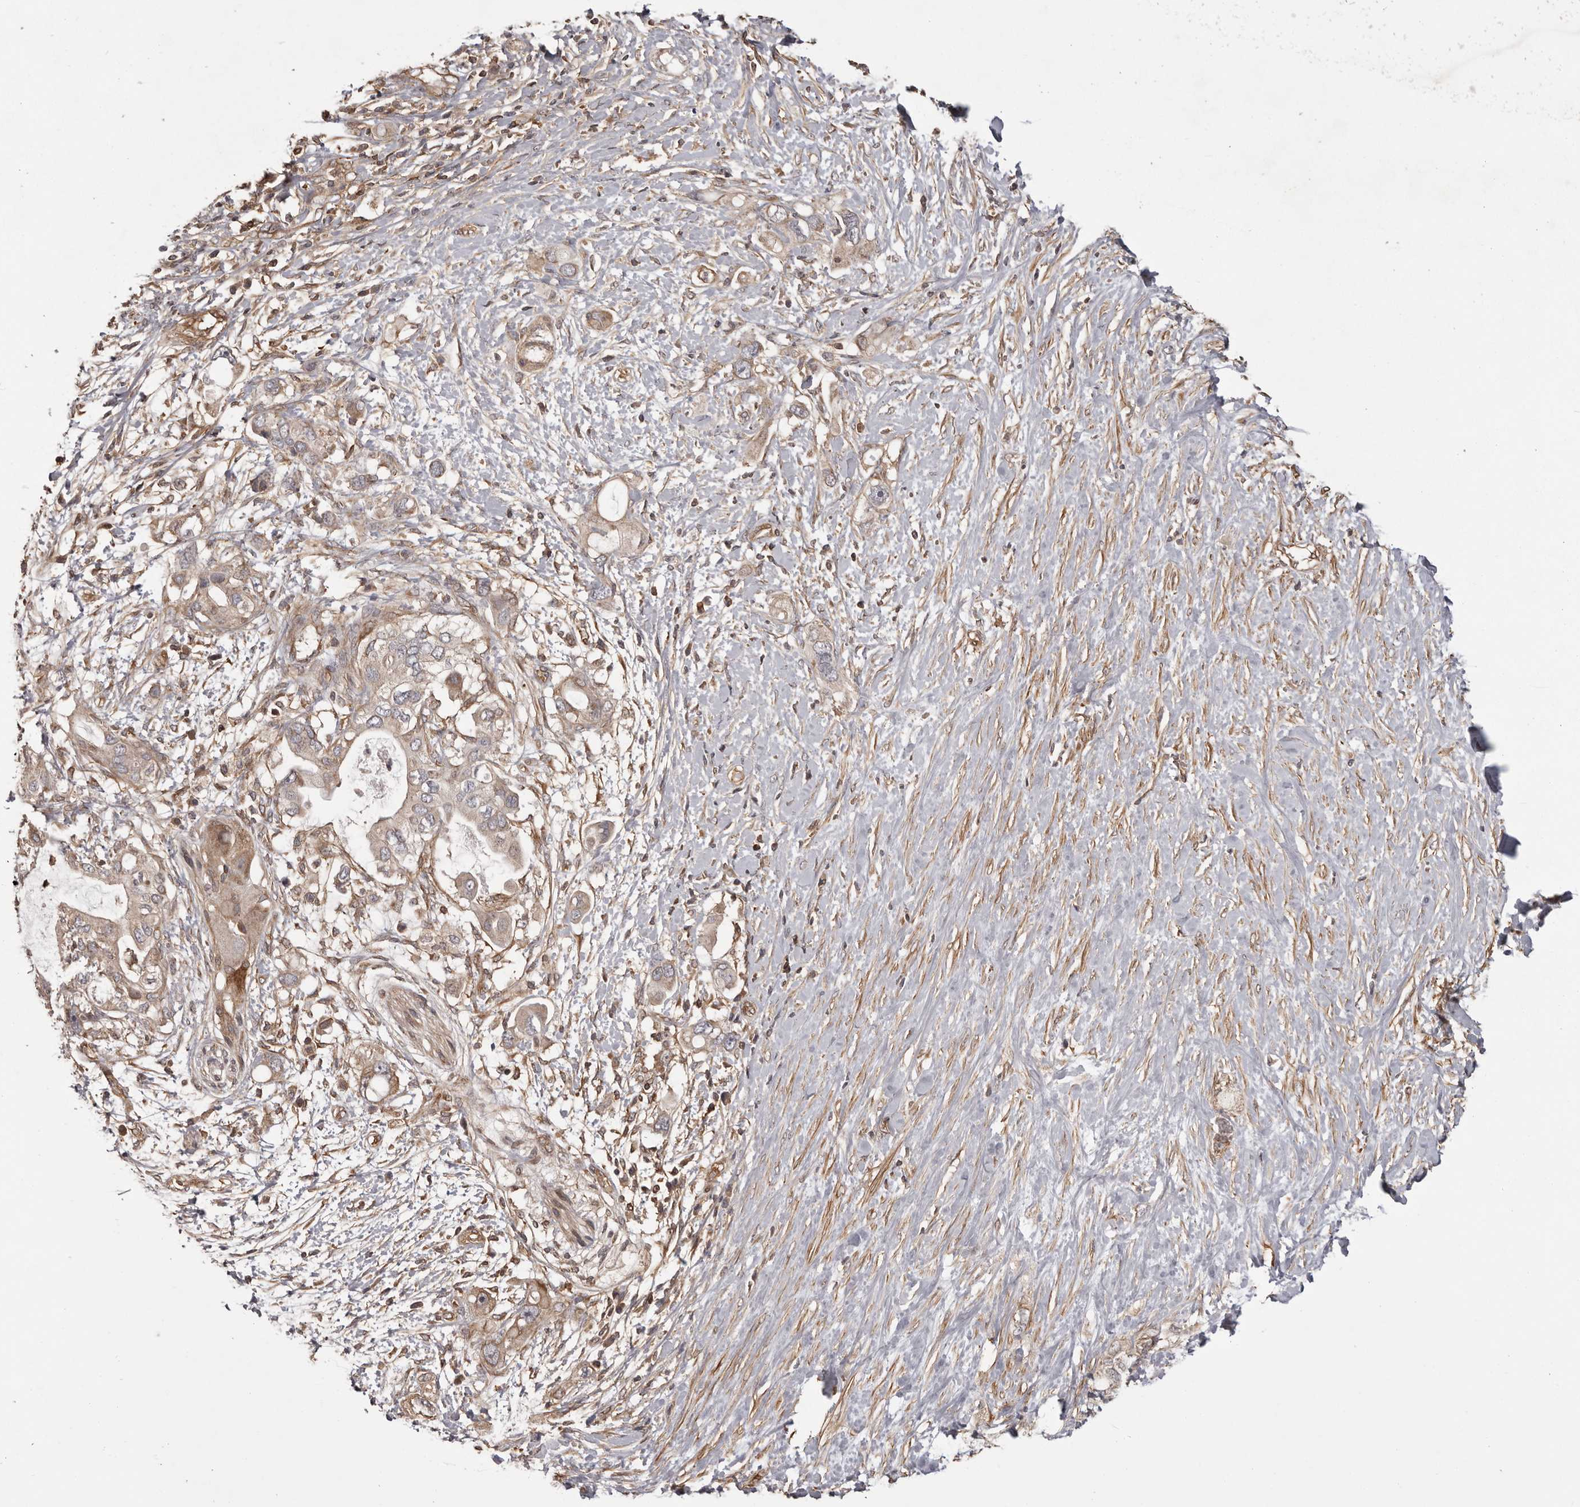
{"staining": {"intensity": "weak", "quantity": ">75%", "location": "cytoplasmic/membranous"}, "tissue": "pancreatic cancer", "cell_type": "Tumor cells", "image_type": "cancer", "snomed": [{"axis": "morphology", "description": "Adenocarcinoma, NOS"}, {"axis": "topography", "description": "Pancreas"}], "caption": "Pancreatic cancer (adenocarcinoma) was stained to show a protein in brown. There is low levels of weak cytoplasmic/membranous positivity in approximately >75% of tumor cells. (Stains: DAB (3,3'-diaminobenzidine) in brown, nuclei in blue, Microscopy: brightfield microscopy at high magnification).", "gene": "NFKBIA", "patient": {"sex": "female", "age": 56}}